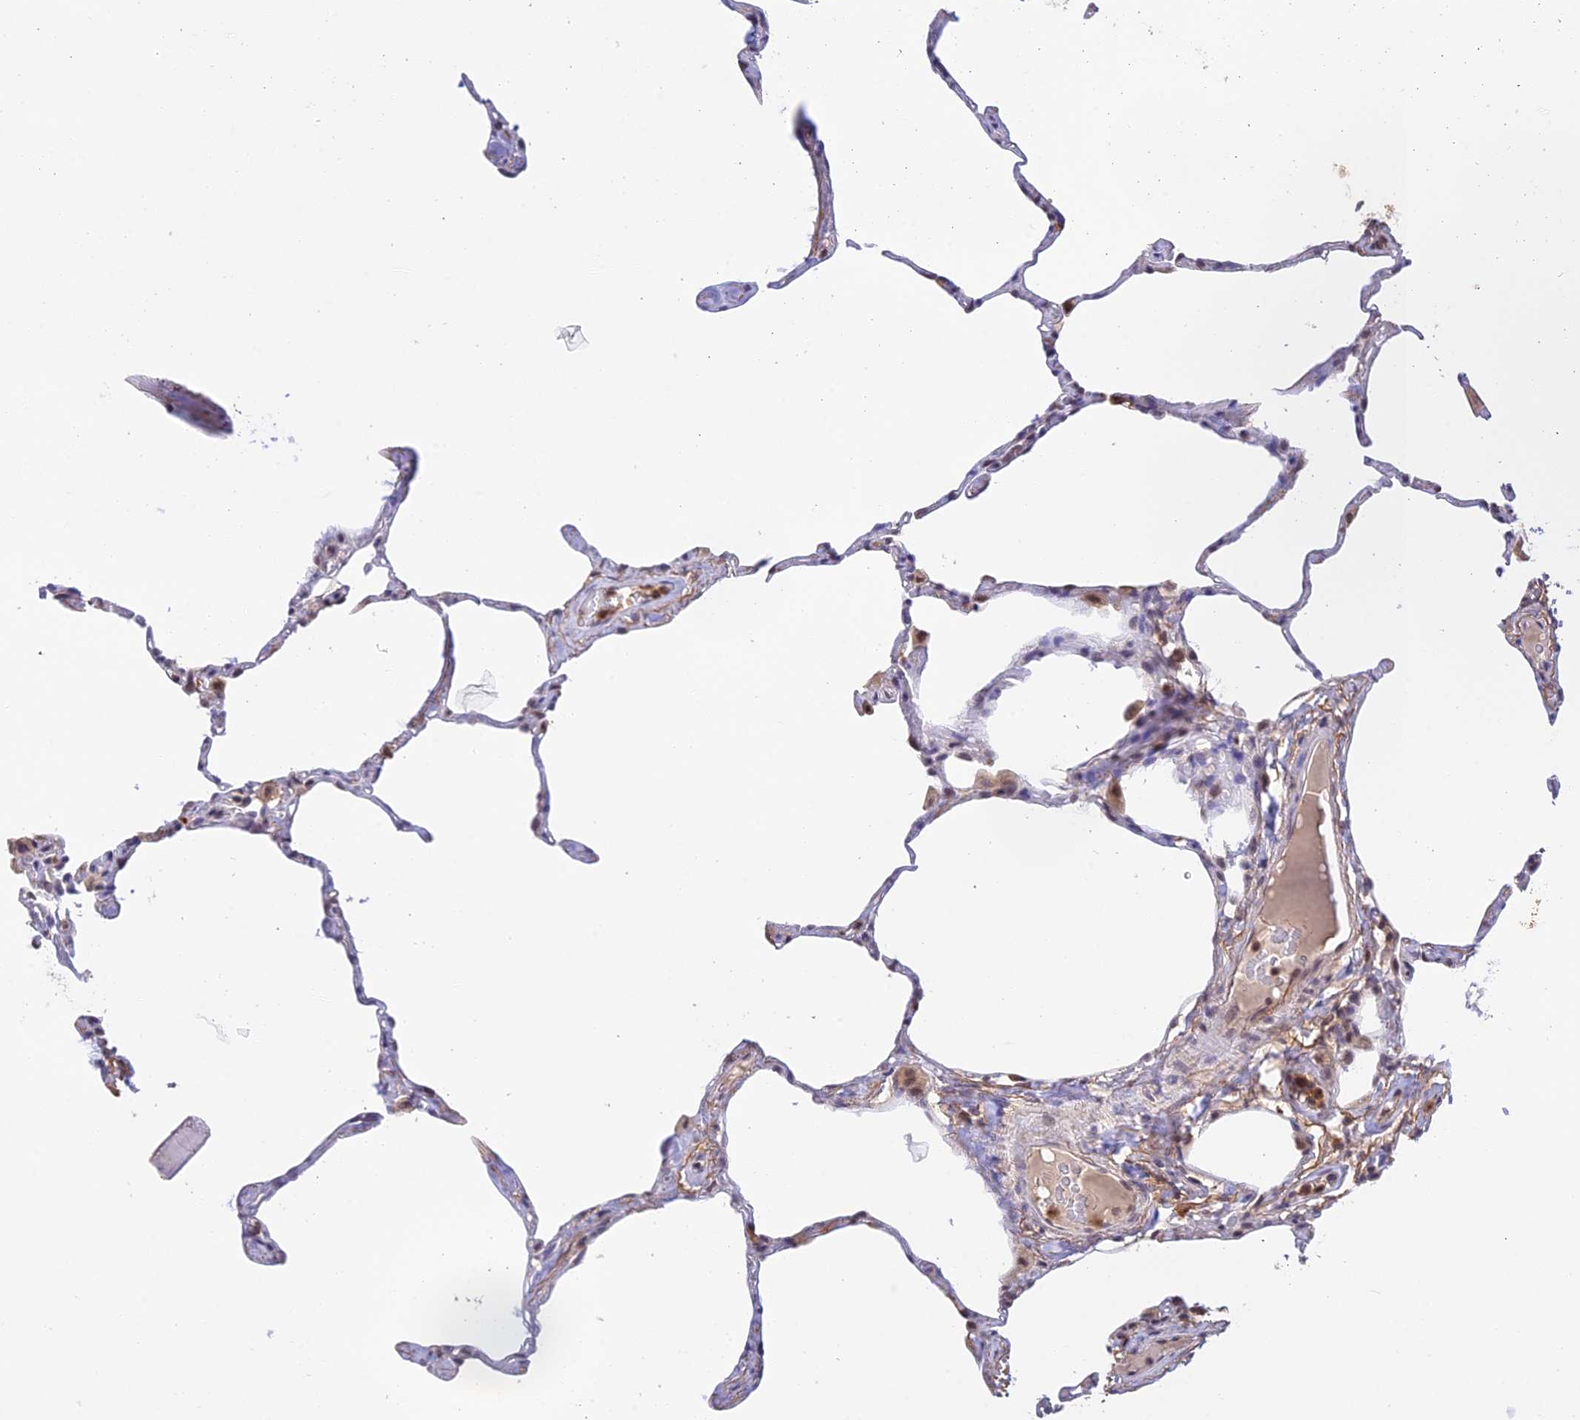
{"staining": {"intensity": "negative", "quantity": "none", "location": "none"}, "tissue": "lung", "cell_type": "Alveolar cells", "image_type": "normal", "snomed": [{"axis": "morphology", "description": "Normal tissue, NOS"}, {"axis": "topography", "description": "Lung"}], "caption": "Micrograph shows no significant protein staining in alveolar cells of unremarkable lung.", "gene": "PEX16", "patient": {"sex": "male", "age": 65}}